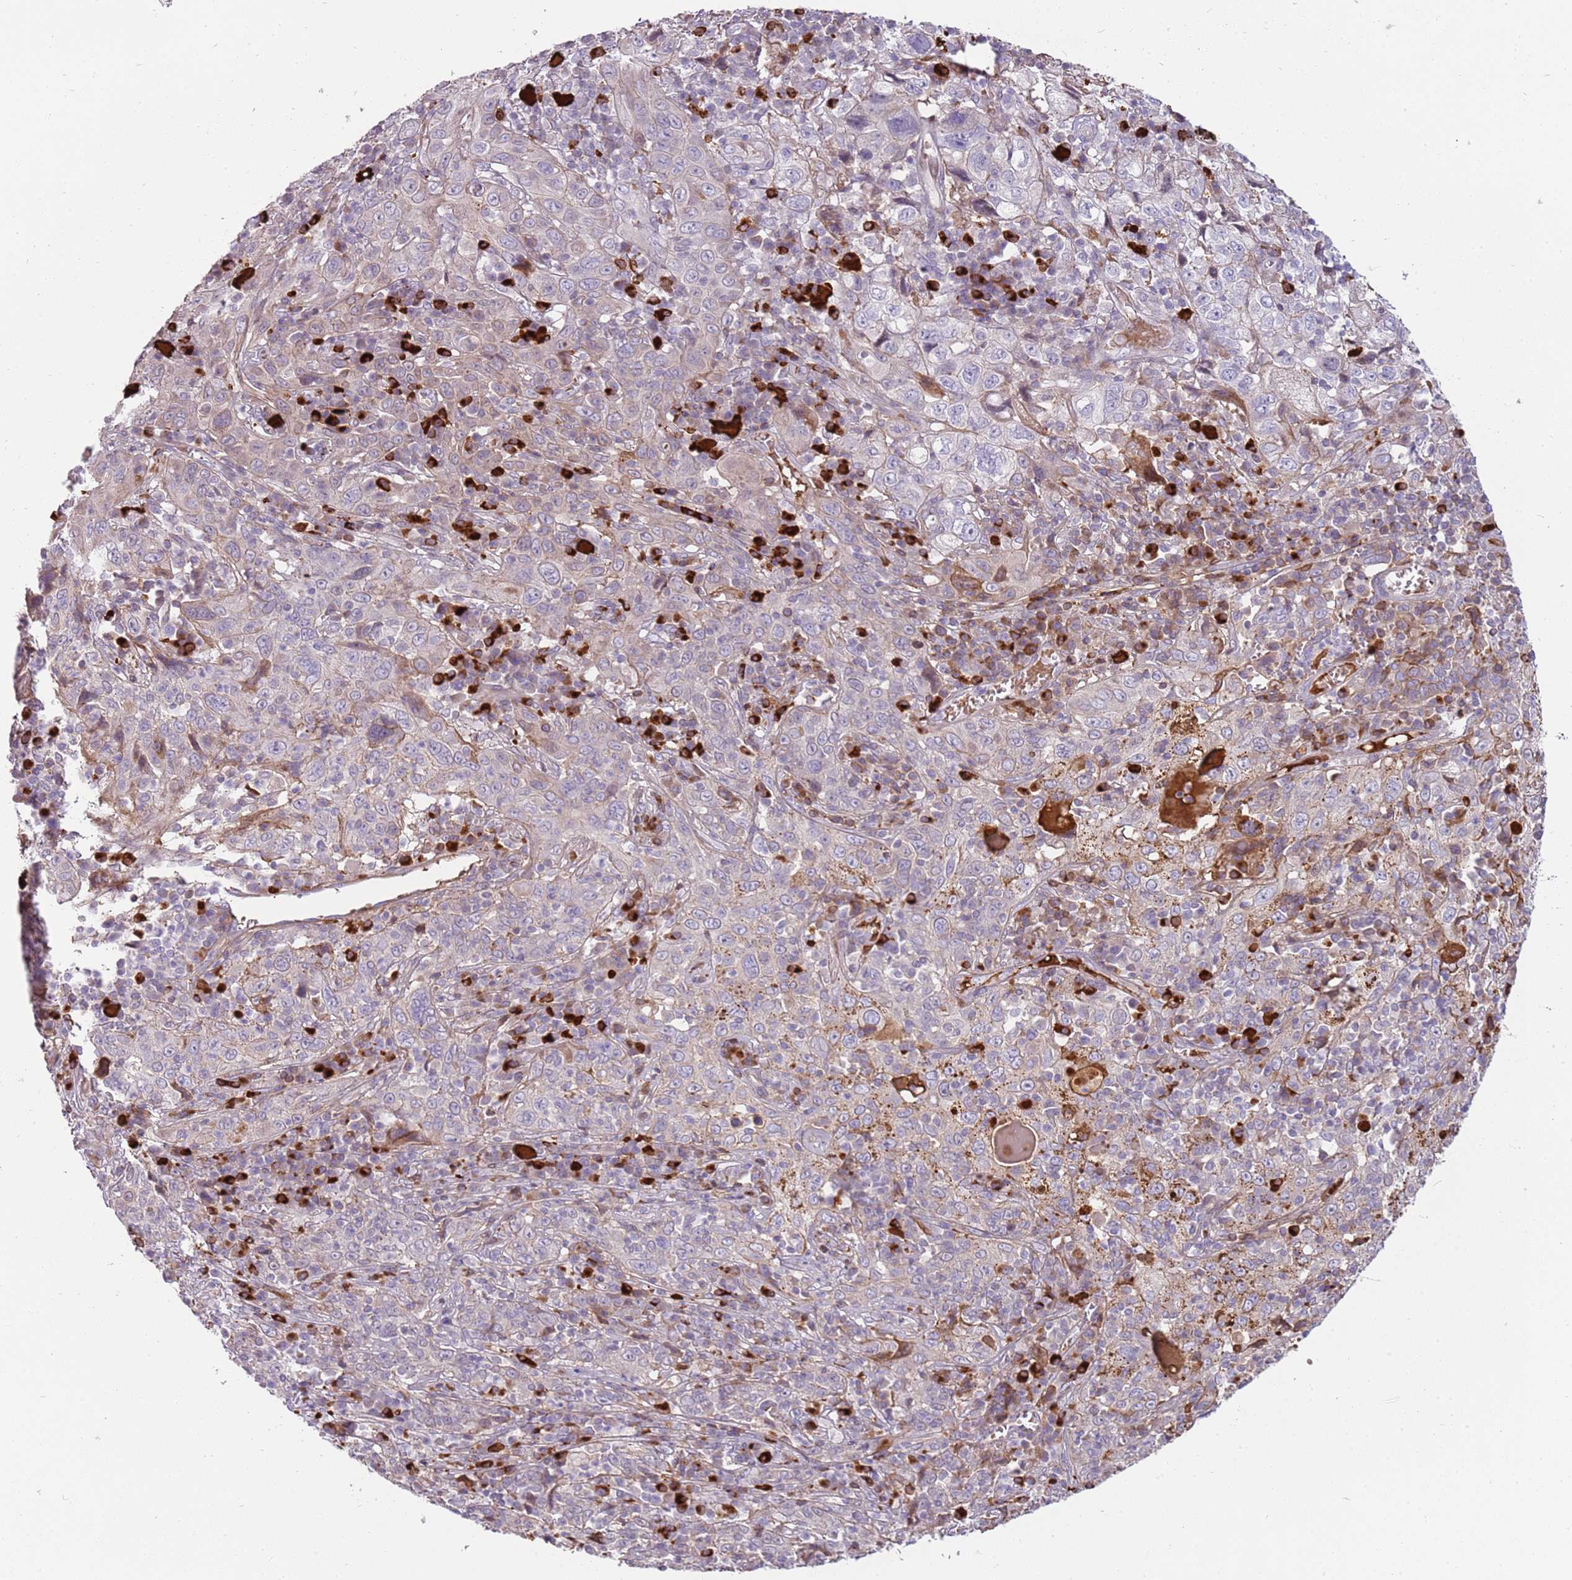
{"staining": {"intensity": "negative", "quantity": "none", "location": "none"}, "tissue": "cervical cancer", "cell_type": "Tumor cells", "image_type": "cancer", "snomed": [{"axis": "morphology", "description": "Squamous cell carcinoma, NOS"}, {"axis": "topography", "description": "Cervix"}], "caption": "Immunohistochemical staining of human cervical squamous cell carcinoma exhibits no significant positivity in tumor cells.", "gene": "MCUB", "patient": {"sex": "female", "age": 46}}